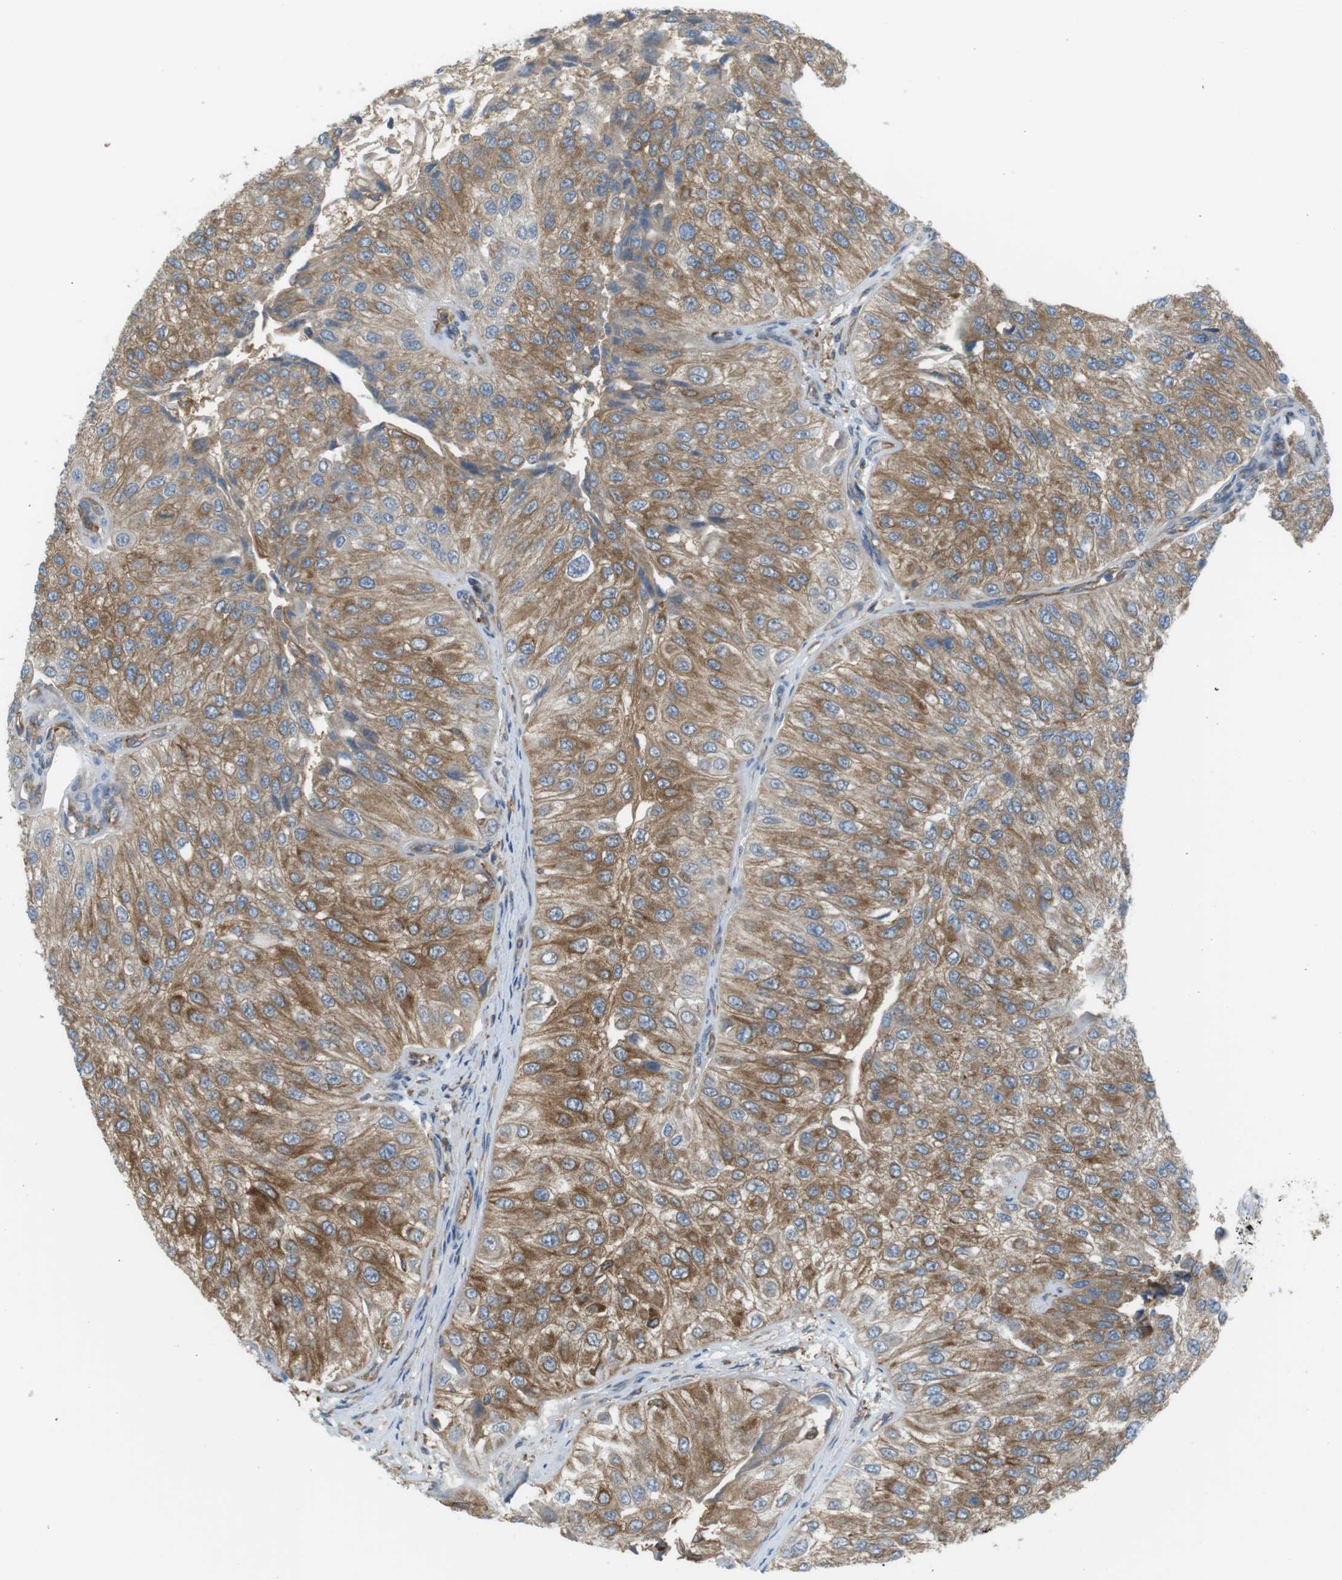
{"staining": {"intensity": "moderate", "quantity": ">75%", "location": "cytoplasmic/membranous"}, "tissue": "urothelial cancer", "cell_type": "Tumor cells", "image_type": "cancer", "snomed": [{"axis": "morphology", "description": "Urothelial carcinoma, High grade"}, {"axis": "topography", "description": "Kidney"}, {"axis": "topography", "description": "Urinary bladder"}], "caption": "Urothelial cancer stained for a protein (brown) displays moderate cytoplasmic/membranous positive expression in approximately >75% of tumor cells.", "gene": "PEPD", "patient": {"sex": "male", "age": 77}}